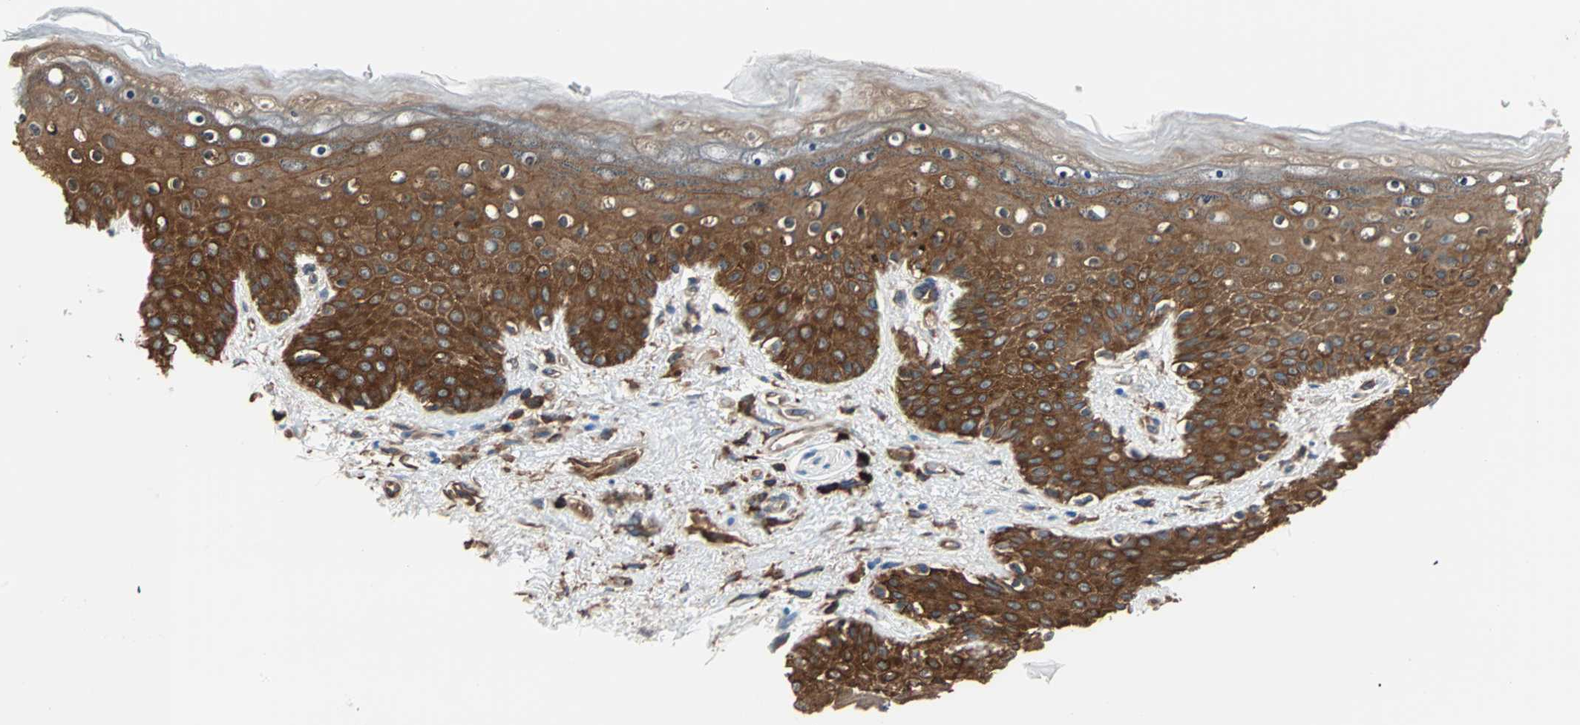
{"staining": {"intensity": "strong", "quantity": ">75%", "location": "cytoplasmic/membranous"}, "tissue": "skin", "cell_type": "Epidermal cells", "image_type": "normal", "snomed": [{"axis": "morphology", "description": "Normal tissue, NOS"}, {"axis": "topography", "description": "Anal"}], "caption": "IHC (DAB (3,3'-diaminobenzidine)) staining of normal skin shows strong cytoplasmic/membranous protein staining in approximately >75% of epidermal cells.", "gene": "EEF2", "patient": {"sex": "female", "age": 46}}